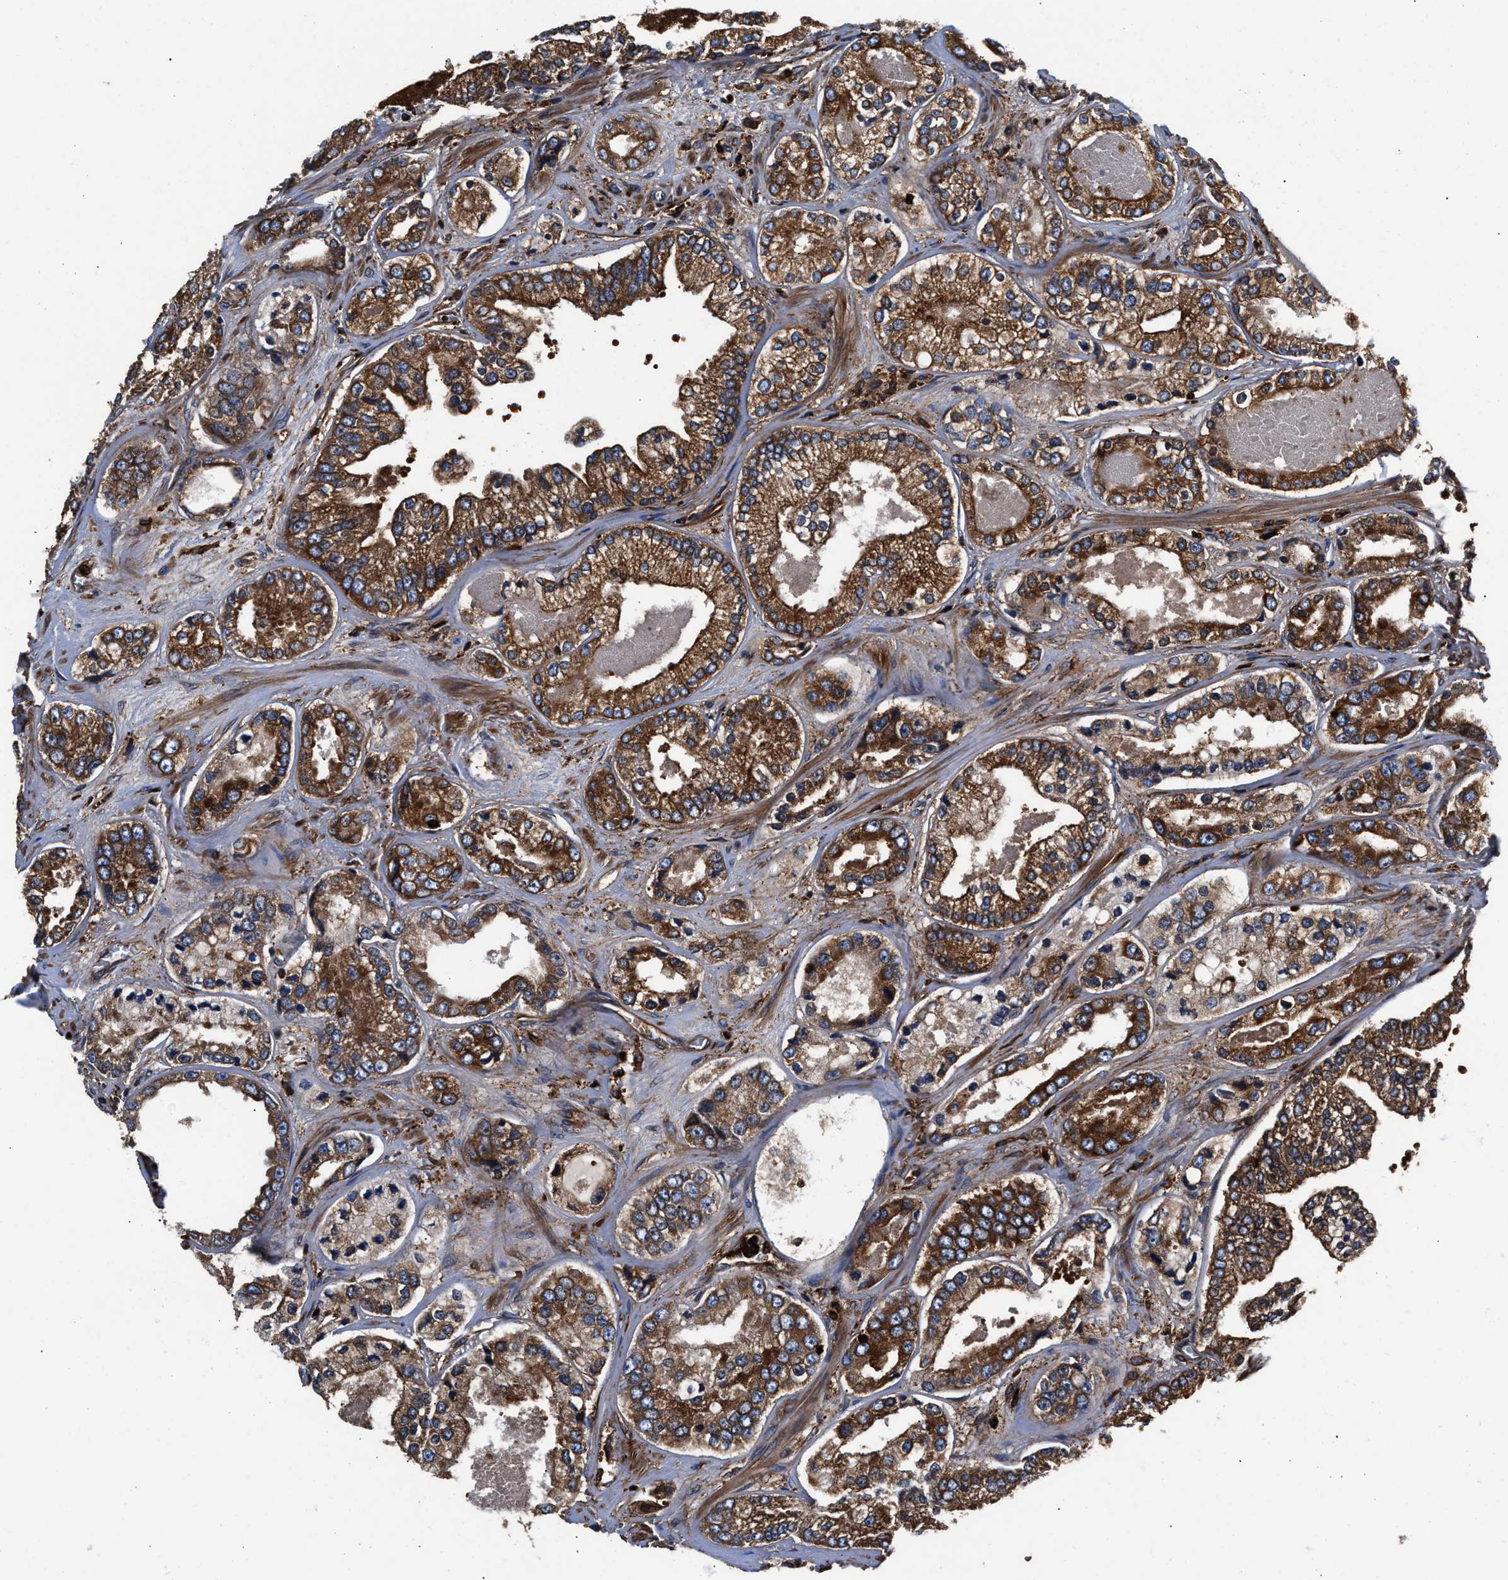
{"staining": {"intensity": "strong", "quantity": ">75%", "location": "cytoplasmic/membranous"}, "tissue": "prostate cancer", "cell_type": "Tumor cells", "image_type": "cancer", "snomed": [{"axis": "morphology", "description": "Adenocarcinoma, High grade"}, {"axis": "topography", "description": "Prostate"}], "caption": "Strong cytoplasmic/membranous protein expression is identified in about >75% of tumor cells in prostate cancer. (Stains: DAB (3,3'-diaminobenzidine) in brown, nuclei in blue, Microscopy: brightfield microscopy at high magnification).", "gene": "KYAT1", "patient": {"sex": "male", "age": 61}}